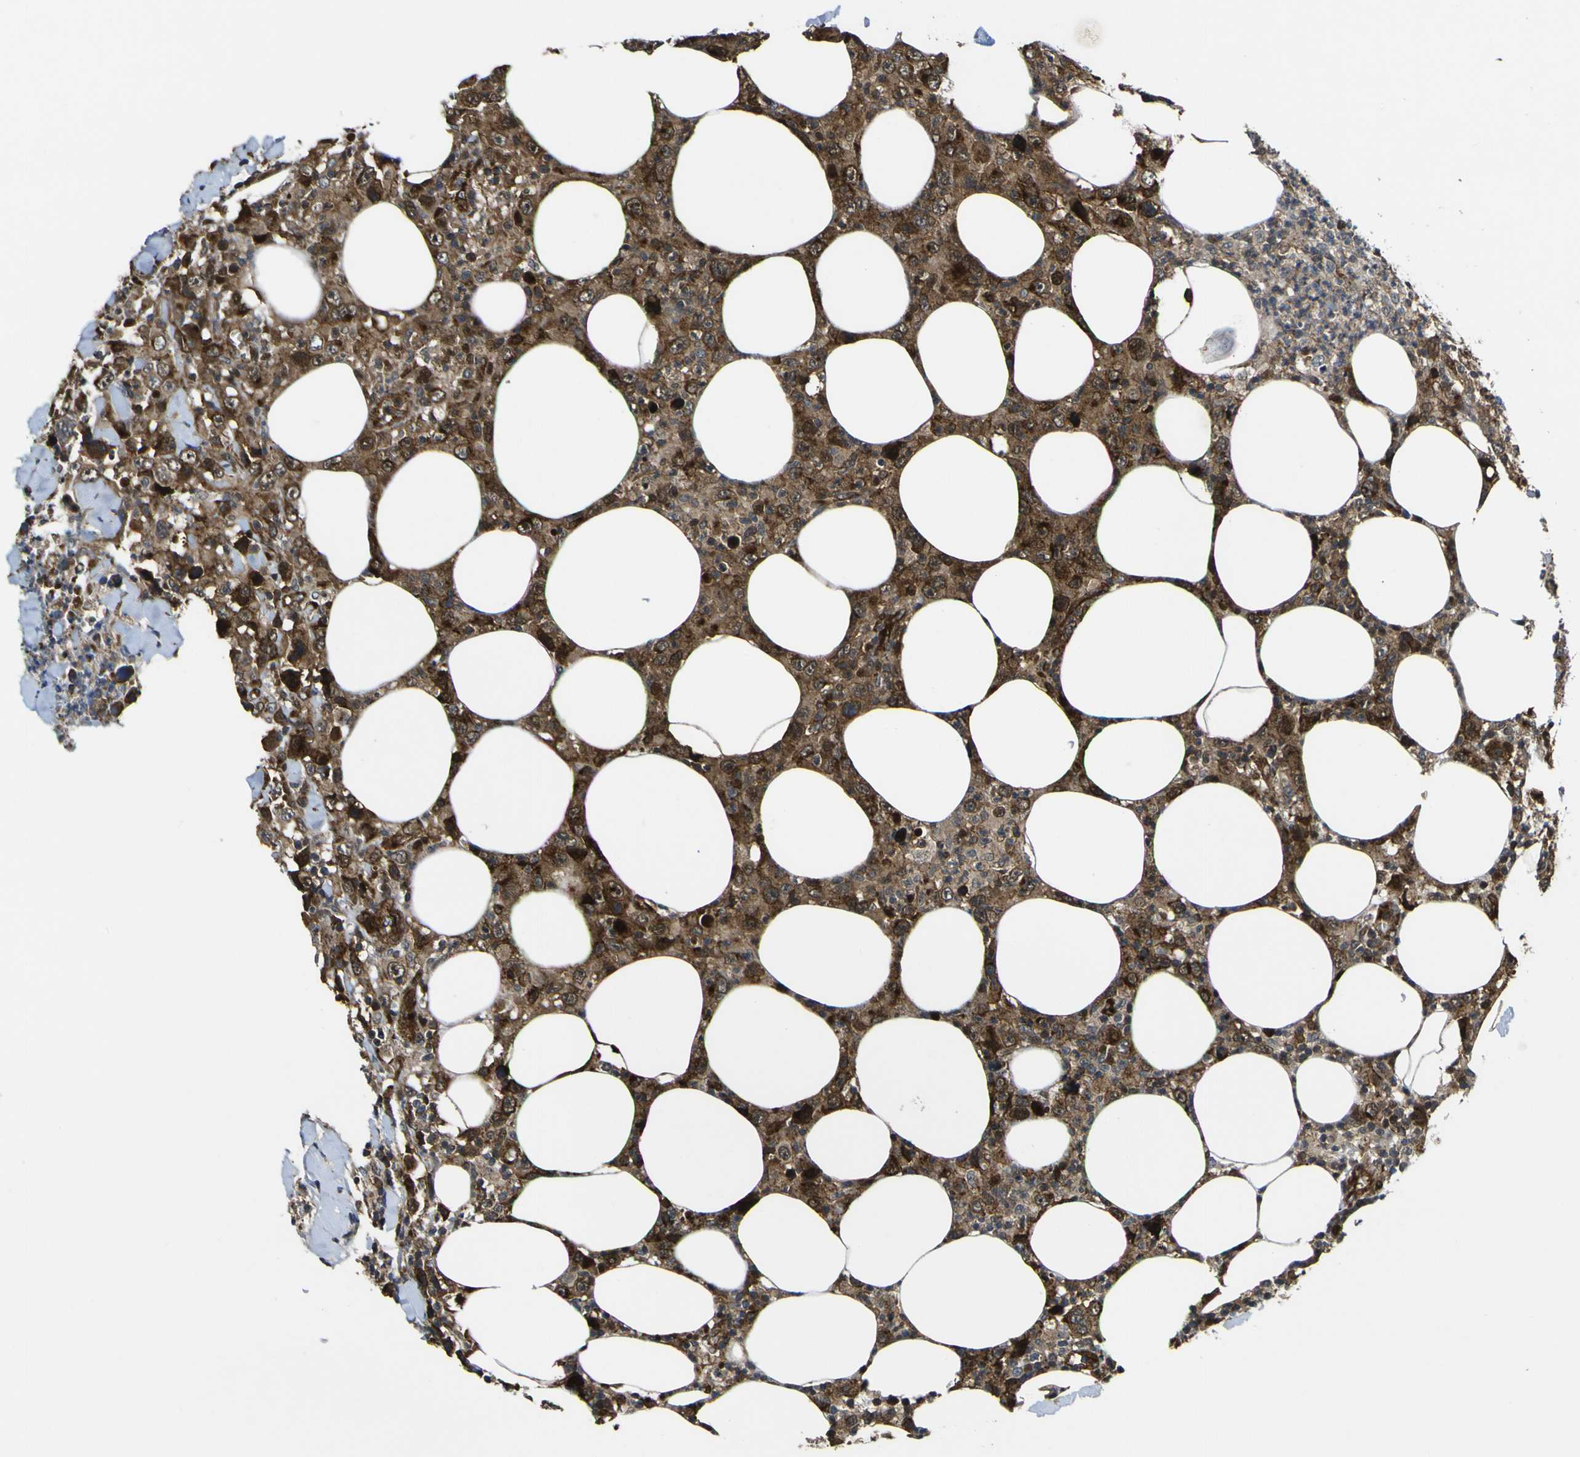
{"staining": {"intensity": "moderate", "quantity": ">75%", "location": "cytoplasmic/membranous,nuclear"}, "tissue": "thyroid cancer", "cell_type": "Tumor cells", "image_type": "cancer", "snomed": [{"axis": "morphology", "description": "Carcinoma, NOS"}, {"axis": "topography", "description": "Thyroid gland"}], "caption": "Thyroid cancer stained with DAB (3,3'-diaminobenzidine) IHC demonstrates medium levels of moderate cytoplasmic/membranous and nuclear positivity in approximately >75% of tumor cells.", "gene": "ECE1", "patient": {"sex": "female", "age": 77}}